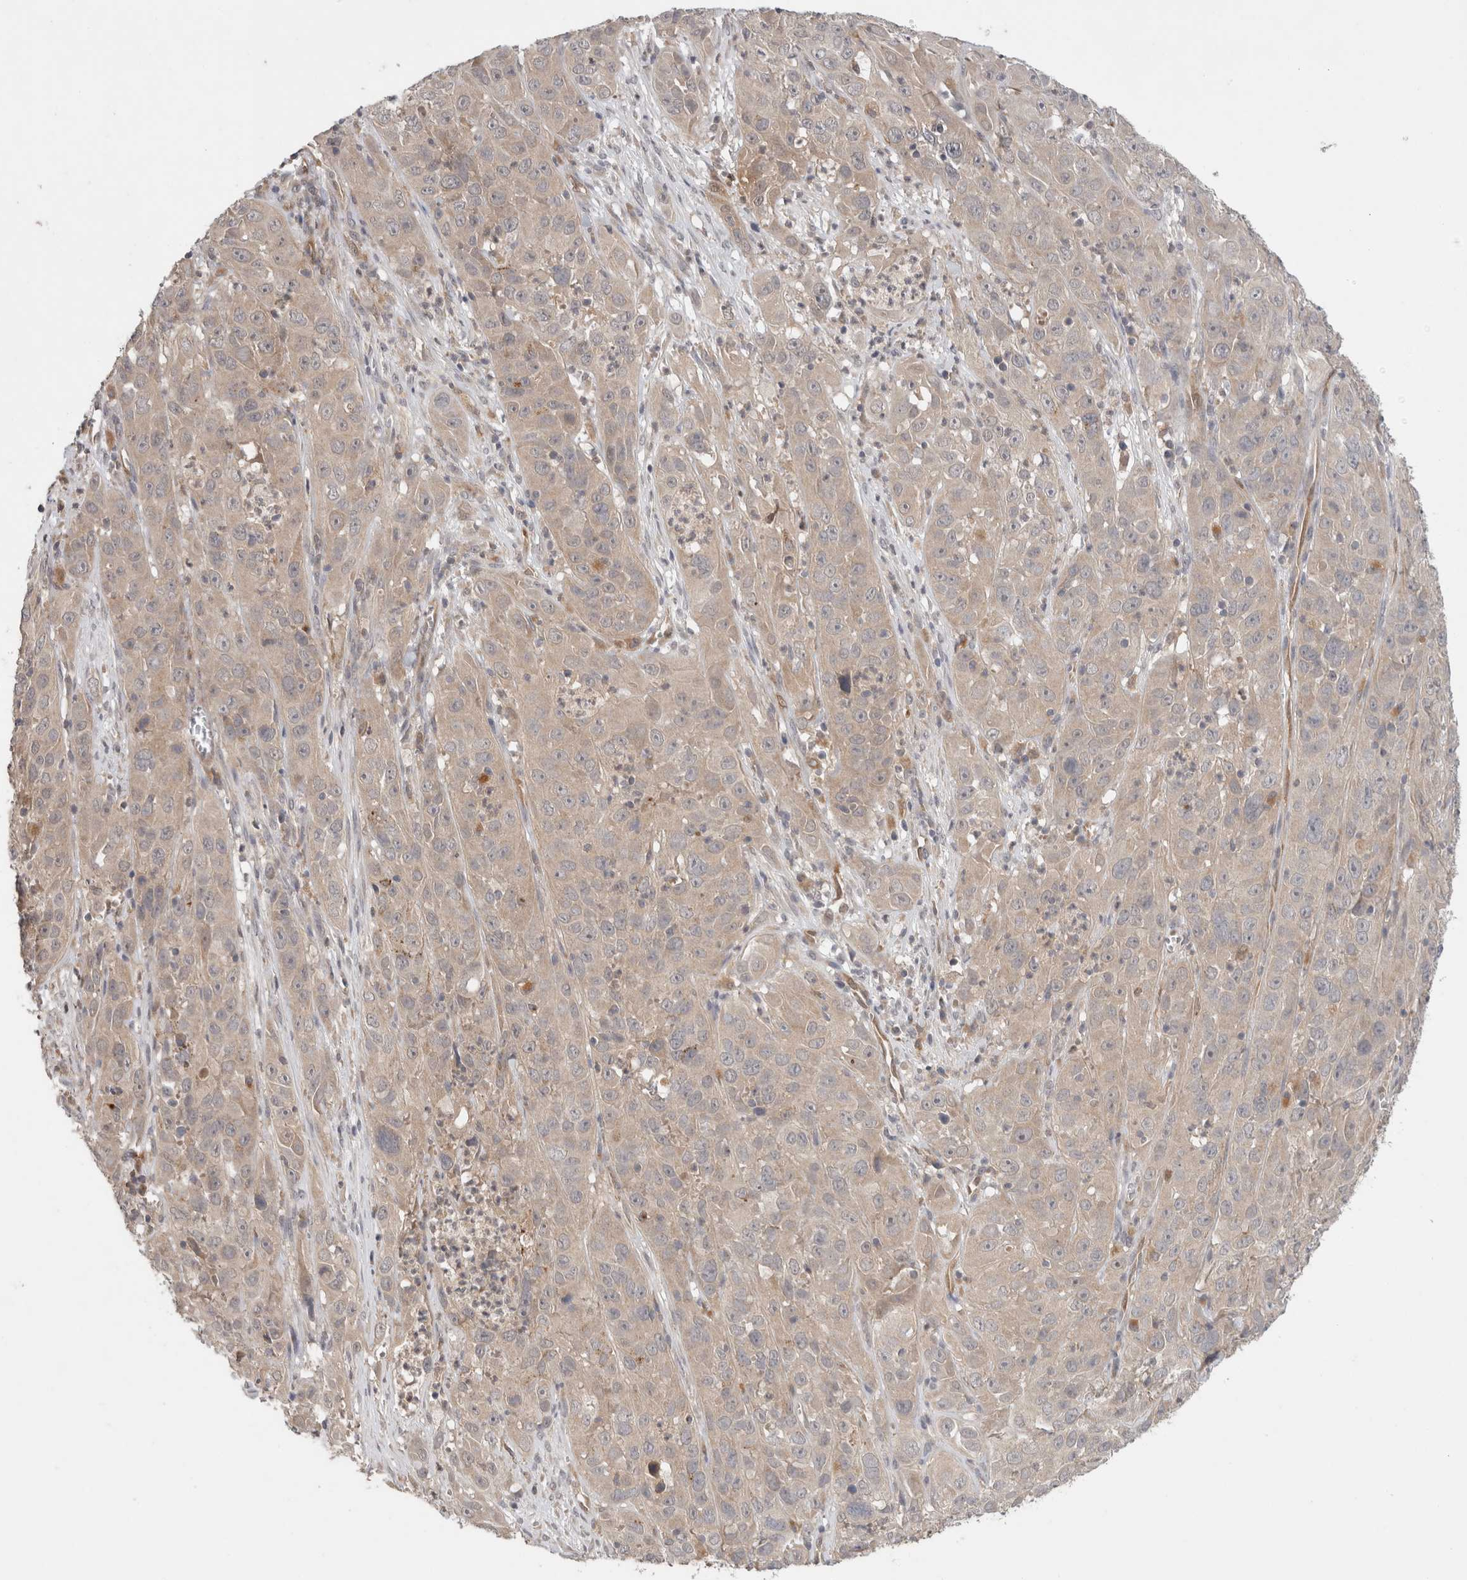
{"staining": {"intensity": "weak", "quantity": ">75%", "location": "cytoplasmic/membranous"}, "tissue": "cervical cancer", "cell_type": "Tumor cells", "image_type": "cancer", "snomed": [{"axis": "morphology", "description": "Squamous cell carcinoma, NOS"}, {"axis": "topography", "description": "Cervix"}], "caption": "A brown stain shows weak cytoplasmic/membranous positivity of a protein in cervical cancer tumor cells. The staining was performed using DAB (3,3'-diaminobenzidine), with brown indicating positive protein expression. Nuclei are stained blue with hematoxylin.", "gene": "SGK1", "patient": {"sex": "female", "age": 32}}